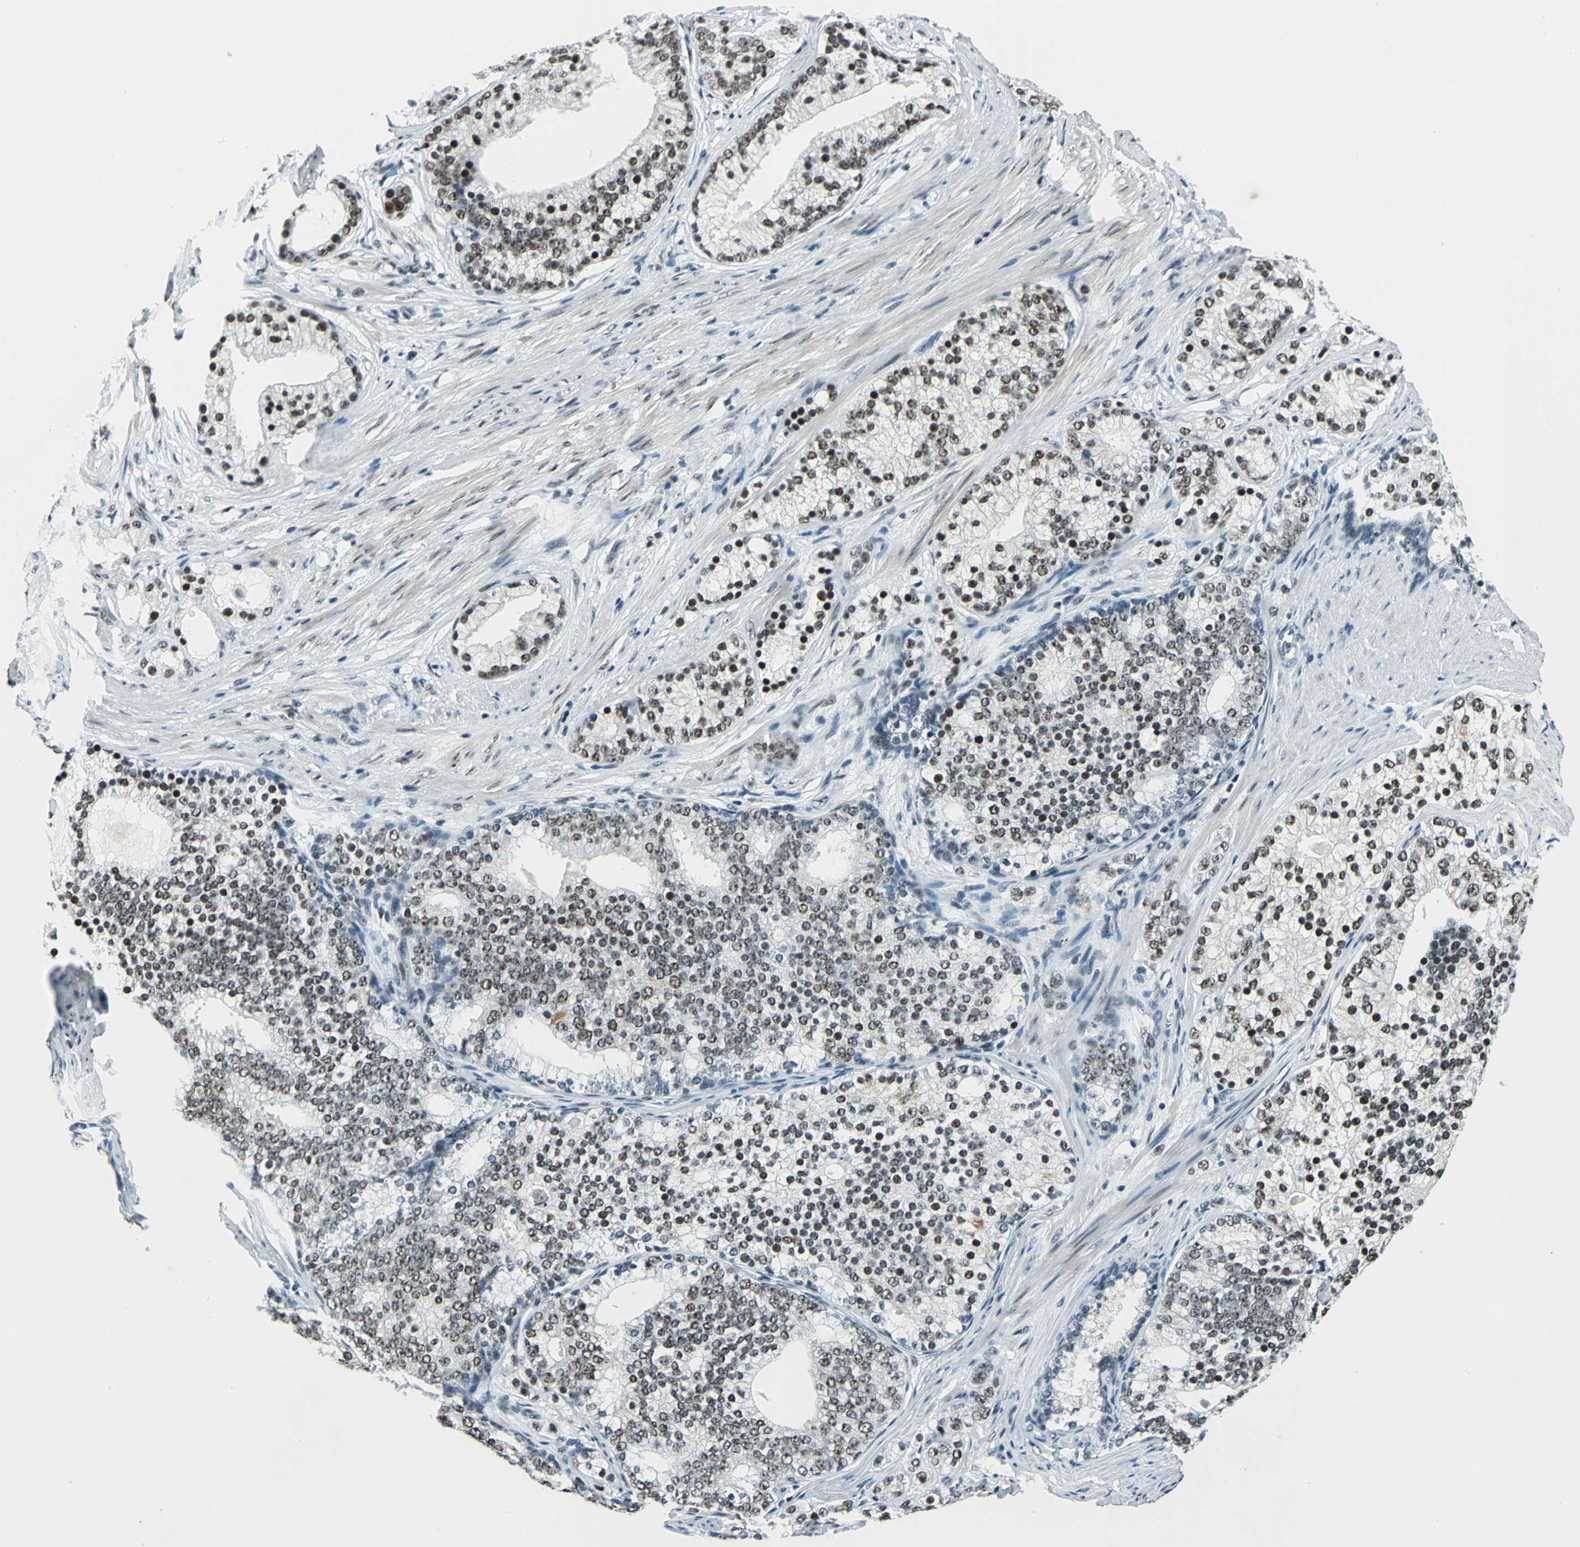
{"staining": {"intensity": "strong", "quantity": ">75%", "location": "nuclear"}, "tissue": "prostate cancer", "cell_type": "Tumor cells", "image_type": "cancer", "snomed": [{"axis": "morphology", "description": "Adenocarcinoma, Low grade"}, {"axis": "topography", "description": "Prostate"}], "caption": "Tumor cells exhibit high levels of strong nuclear positivity in about >75% of cells in prostate adenocarcinoma (low-grade). The protein of interest is shown in brown color, while the nuclei are stained blue.", "gene": "KAT6B", "patient": {"sex": "male", "age": 71}}